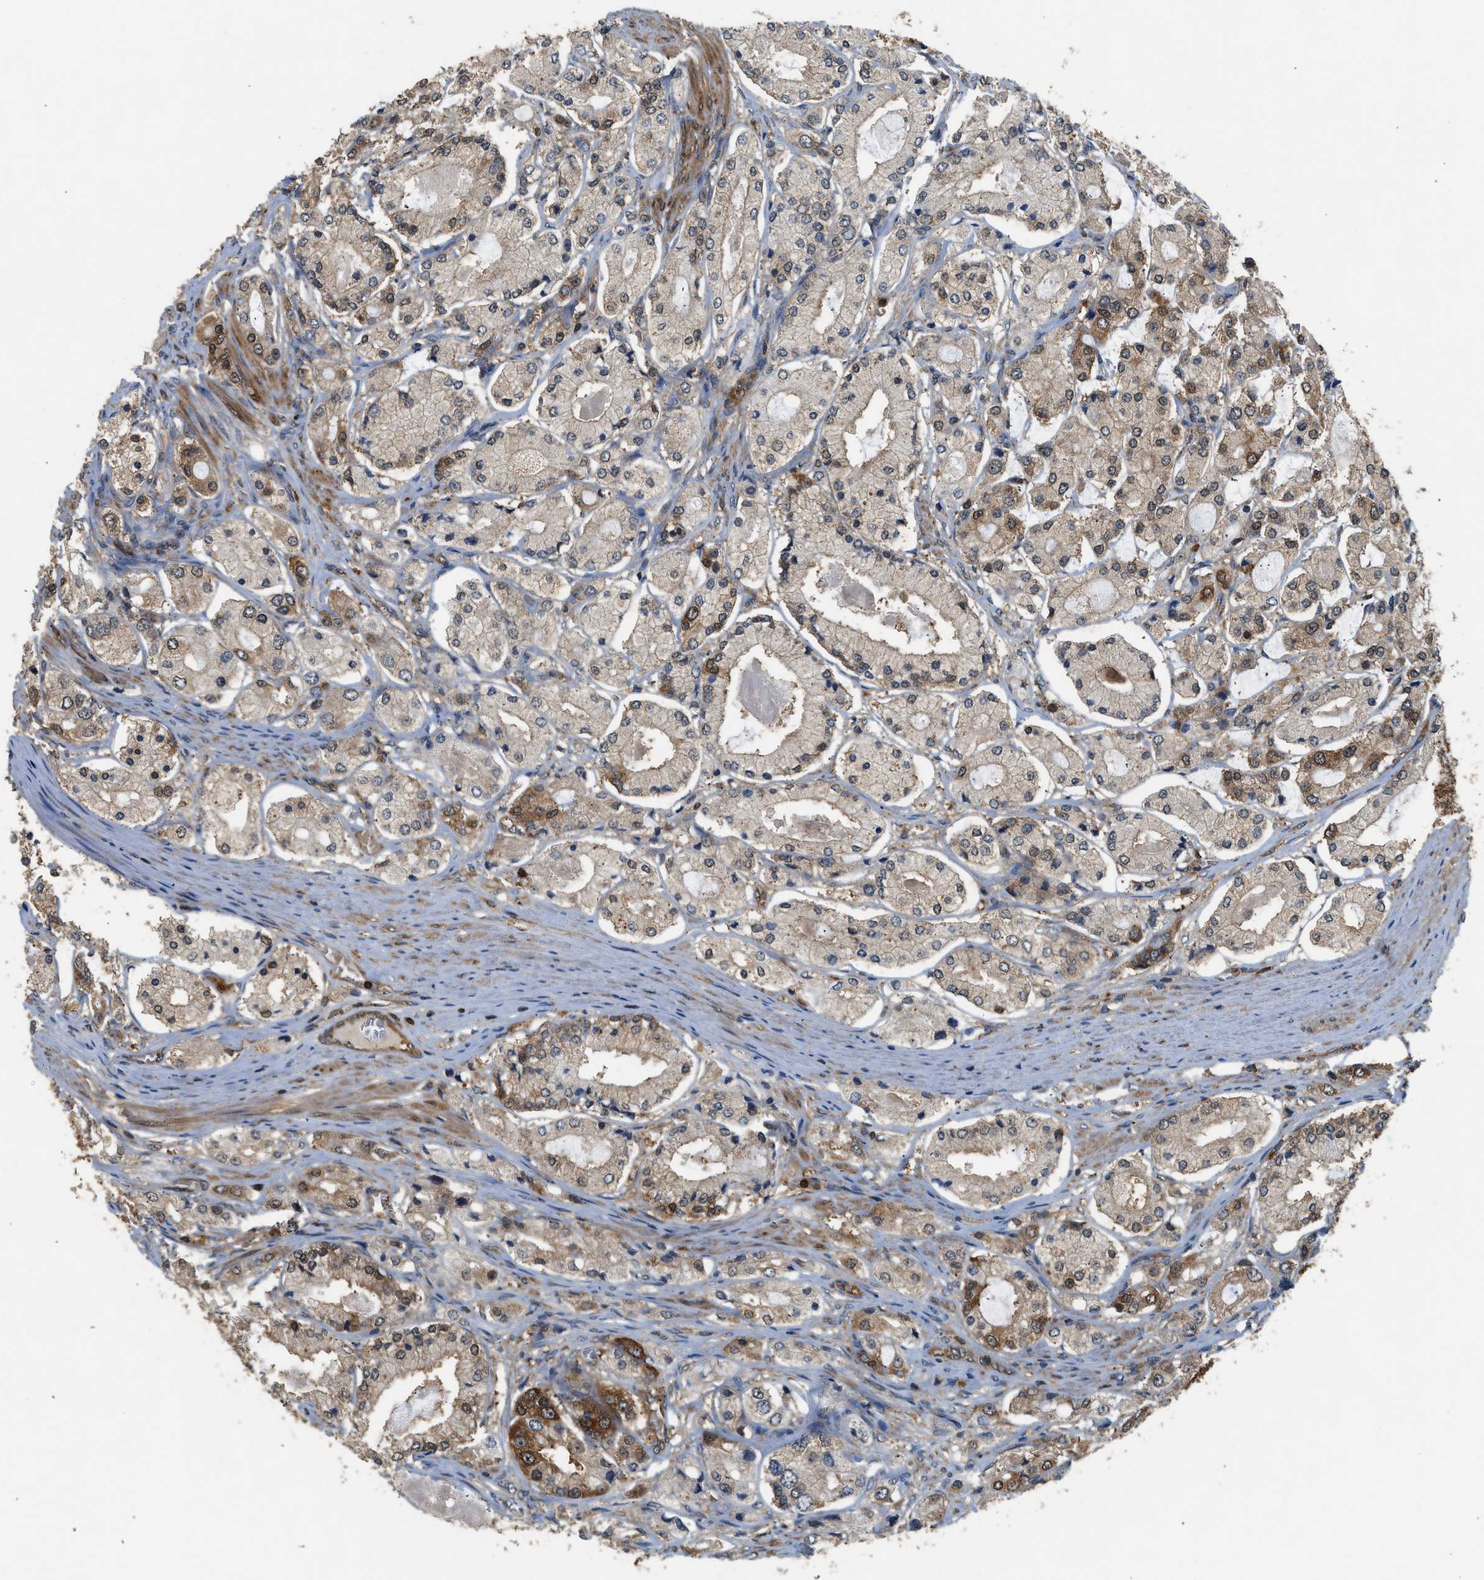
{"staining": {"intensity": "strong", "quantity": "25%-75%", "location": "cytoplasmic/membranous"}, "tissue": "prostate cancer", "cell_type": "Tumor cells", "image_type": "cancer", "snomed": [{"axis": "morphology", "description": "Adenocarcinoma, High grade"}, {"axis": "topography", "description": "Prostate"}], "caption": "This histopathology image demonstrates prostate cancer stained with immunohistochemistry (IHC) to label a protein in brown. The cytoplasmic/membranous of tumor cells show strong positivity for the protein. Nuclei are counter-stained blue.", "gene": "OXSR1", "patient": {"sex": "male", "age": 65}}